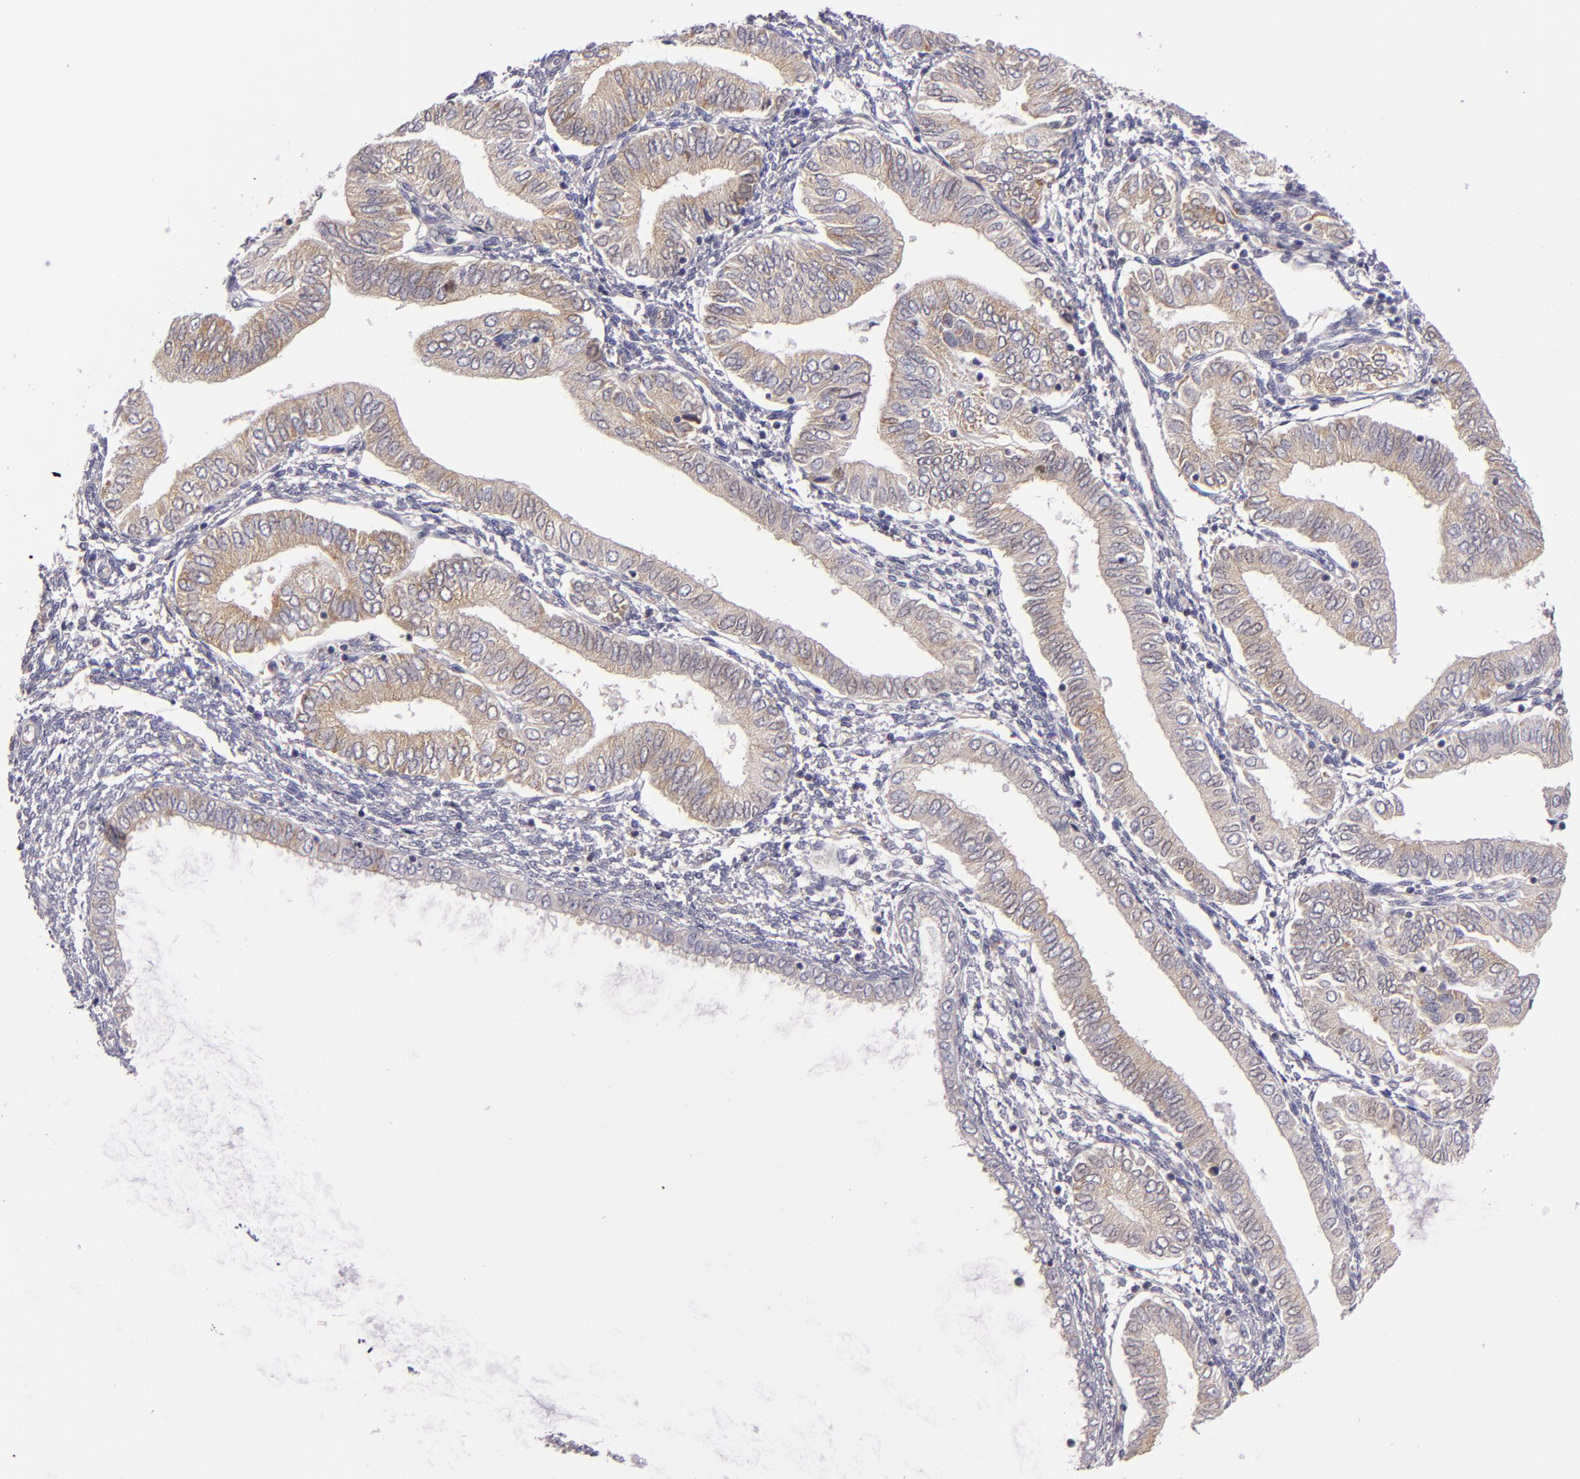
{"staining": {"intensity": "weak", "quantity": "25%-75%", "location": "cytoplasmic/membranous"}, "tissue": "endometrial cancer", "cell_type": "Tumor cells", "image_type": "cancer", "snomed": [{"axis": "morphology", "description": "Adenocarcinoma, NOS"}, {"axis": "topography", "description": "Endometrium"}], "caption": "A brown stain labels weak cytoplasmic/membranous staining of a protein in human endometrial adenocarcinoma tumor cells.", "gene": "UPF3B", "patient": {"sex": "female", "age": 51}}